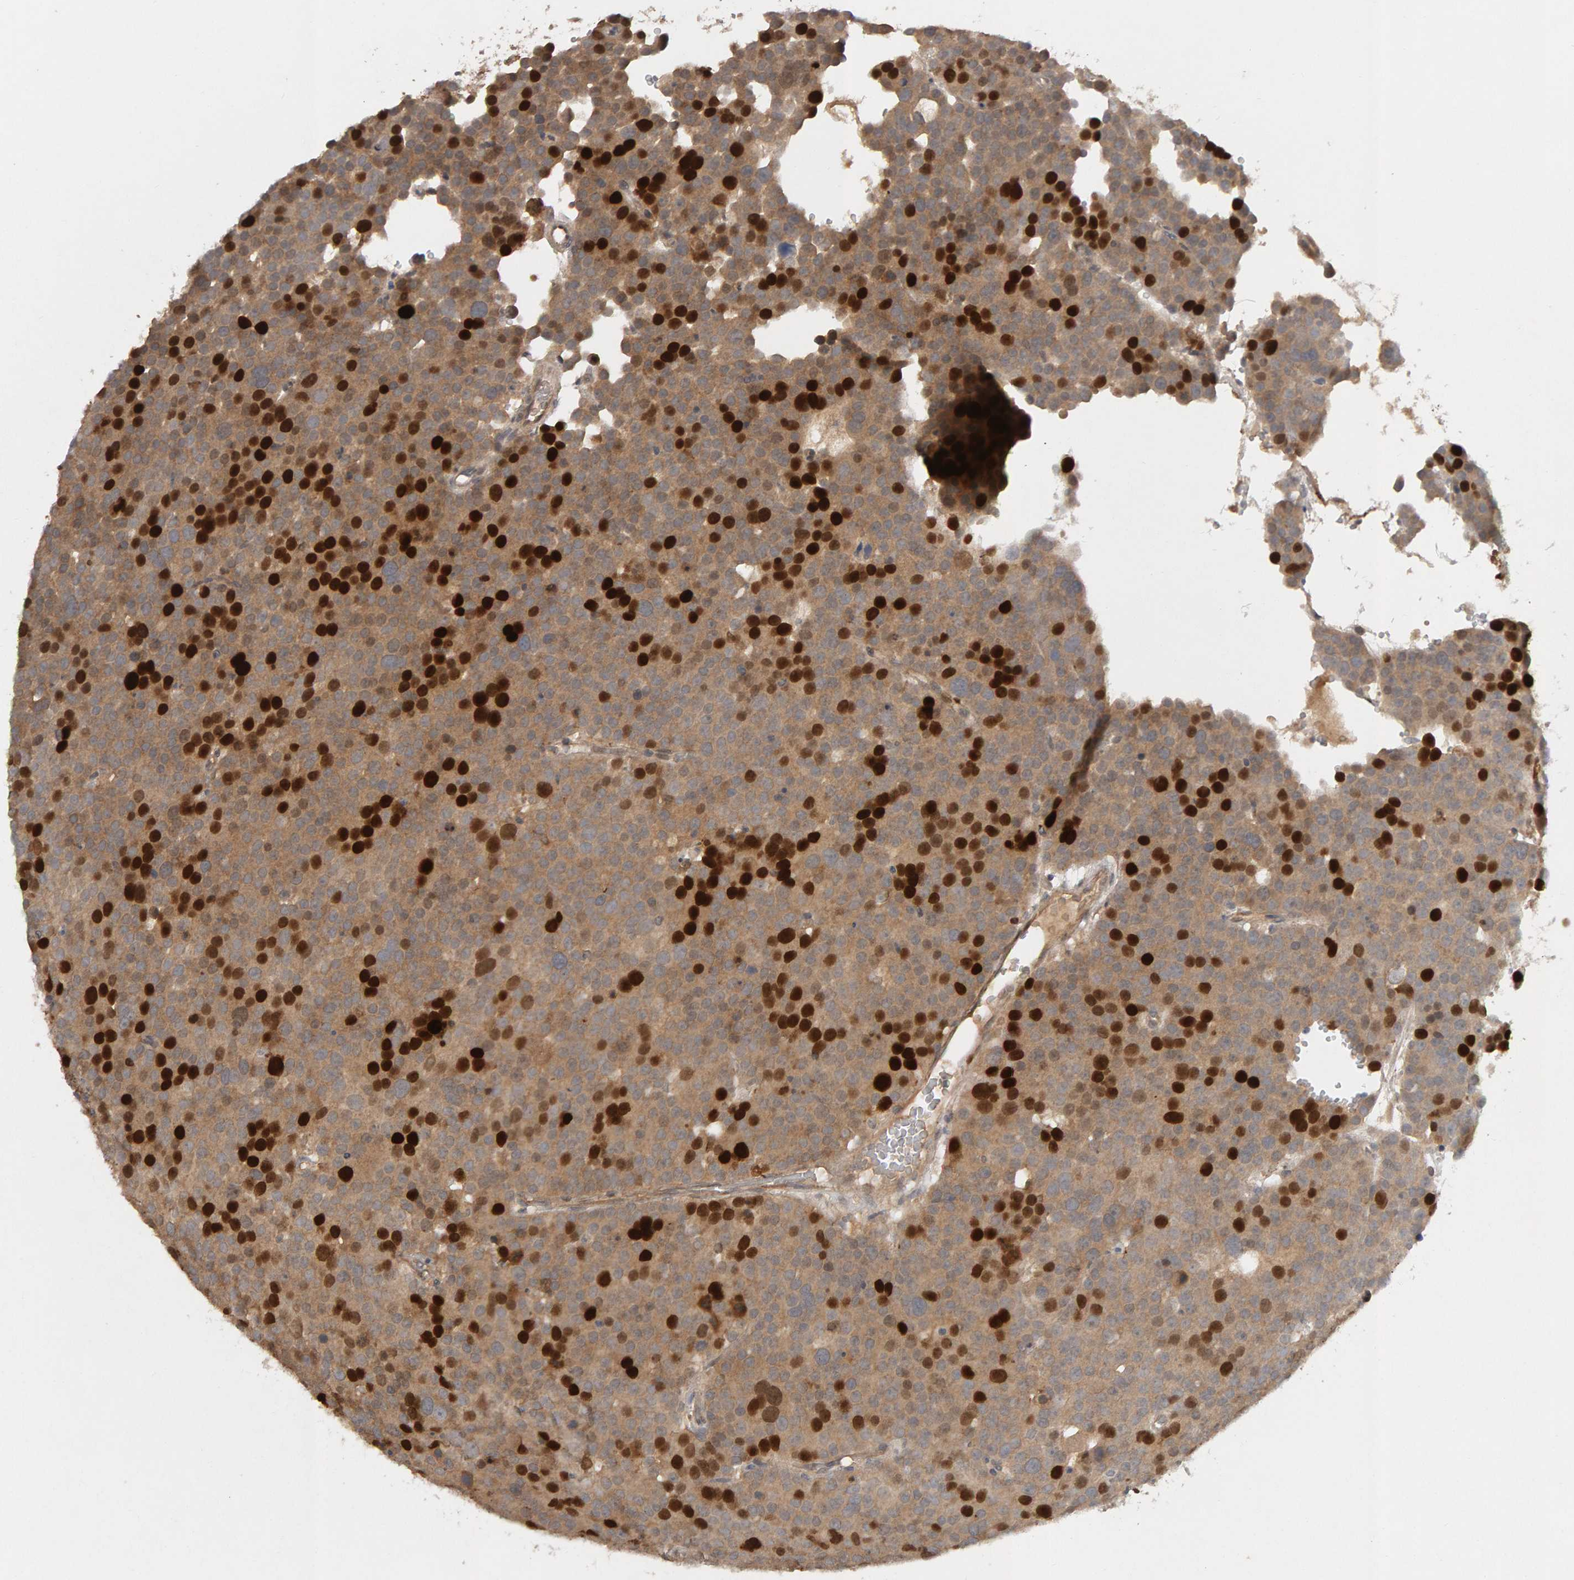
{"staining": {"intensity": "strong", "quantity": "25%-75%", "location": "cytoplasmic/membranous,nuclear"}, "tissue": "testis cancer", "cell_type": "Tumor cells", "image_type": "cancer", "snomed": [{"axis": "morphology", "description": "Seminoma, NOS"}, {"axis": "topography", "description": "Testis"}], "caption": "Tumor cells display strong cytoplasmic/membranous and nuclear expression in about 25%-75% of cells in seminoma (testis).", "gene": "CDCA5", "patient": {"sex": "male", "age": 71}}